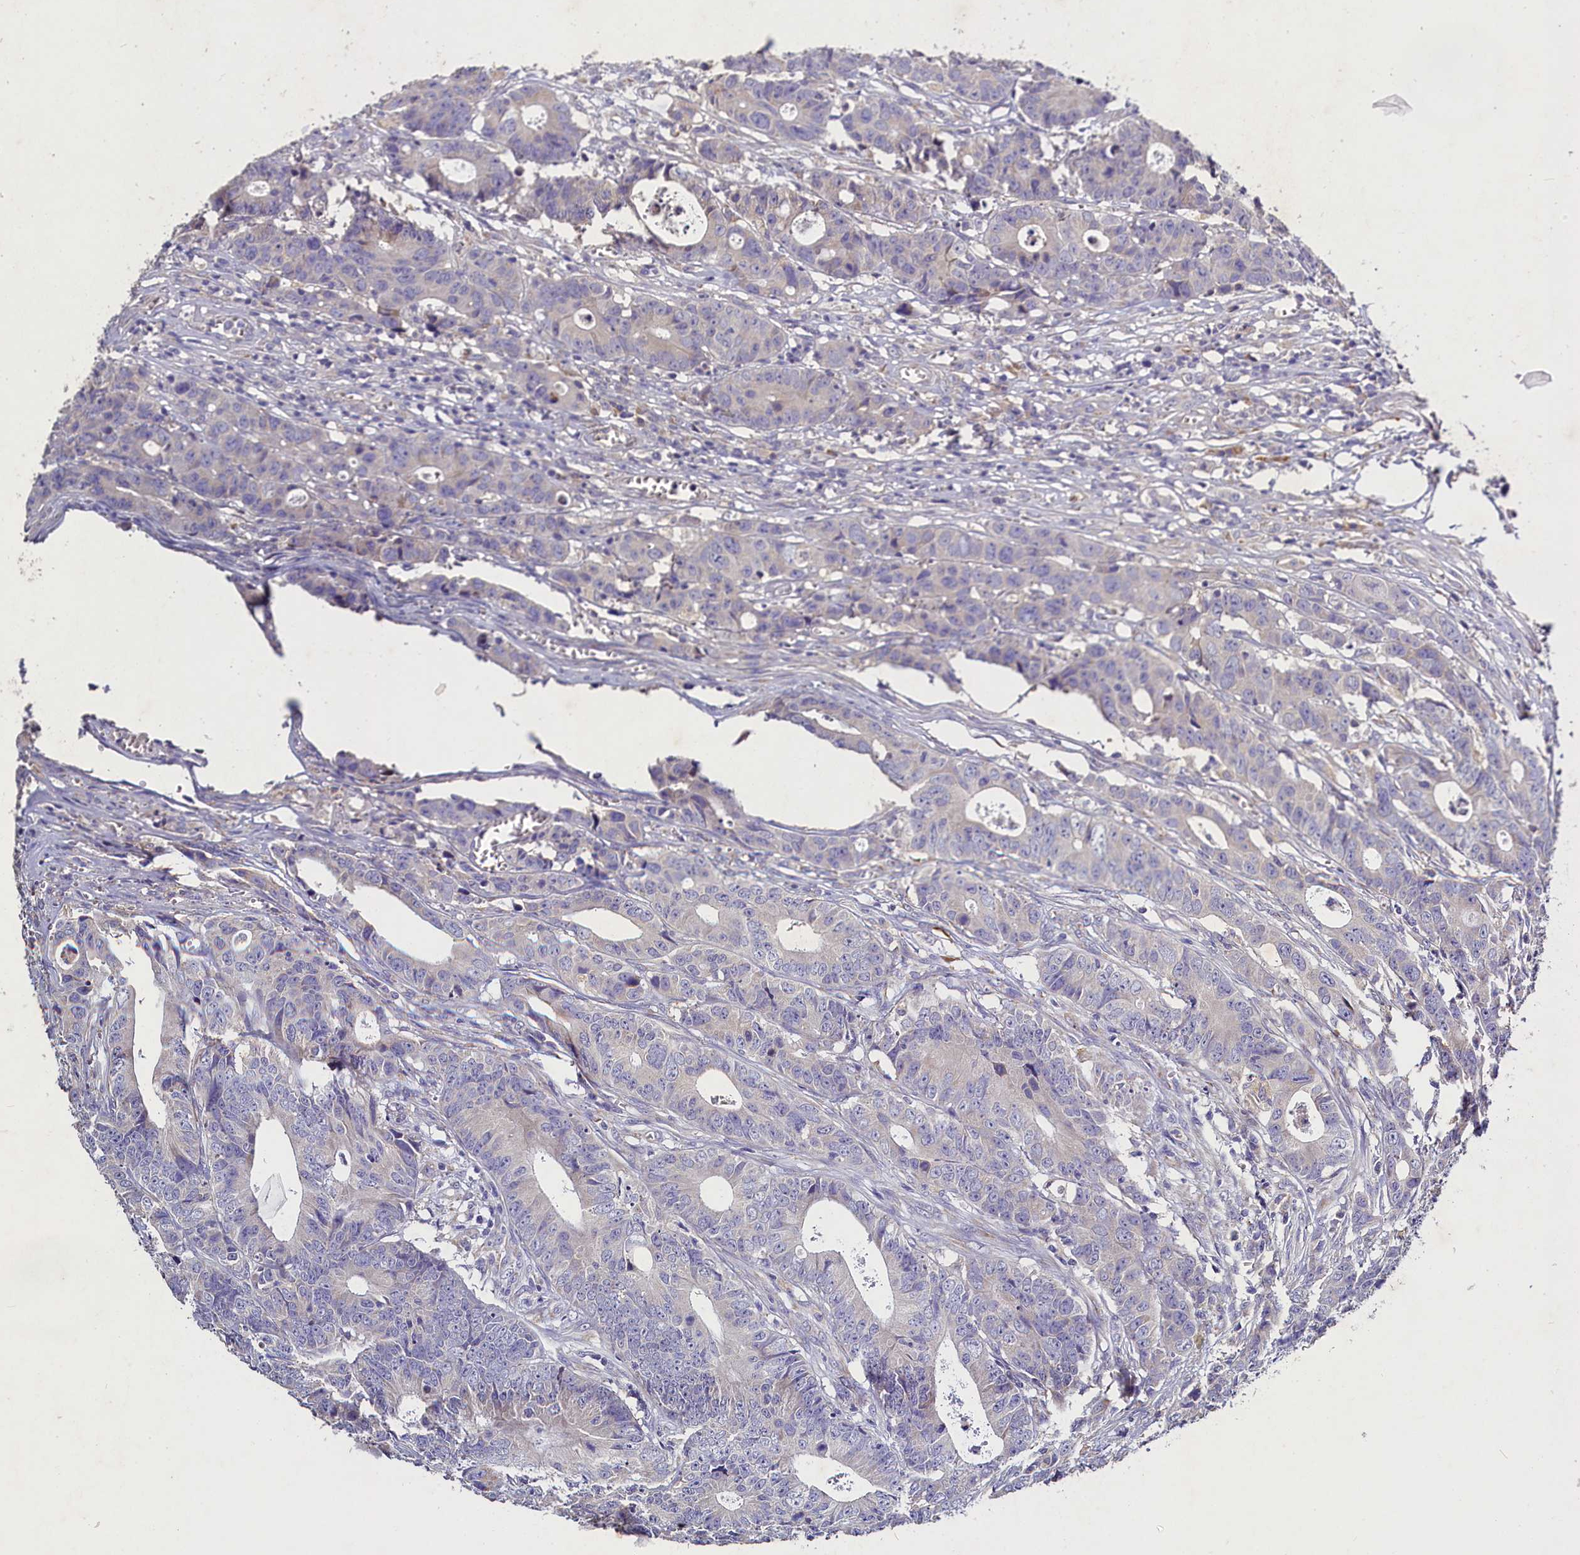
{"staining": {"intensity": "negative", "quantity": "none", "location": "none"}, "tissue": "colorectal cancer", "cell_type": "Tumor cells", "image_type": "cancer", "snomed": [{"axis": "morphology", "description": "Adenocarcinoma, NOS"}, {"axis": "topography", "description": "Colon"}], "caption": "High power microscopy histopathology image of an IHC image of colorectal cancer, revealing no significant expression in tumor cells.", "gene": "ST7L", "patient": {"sex": "female", "age": 57}}